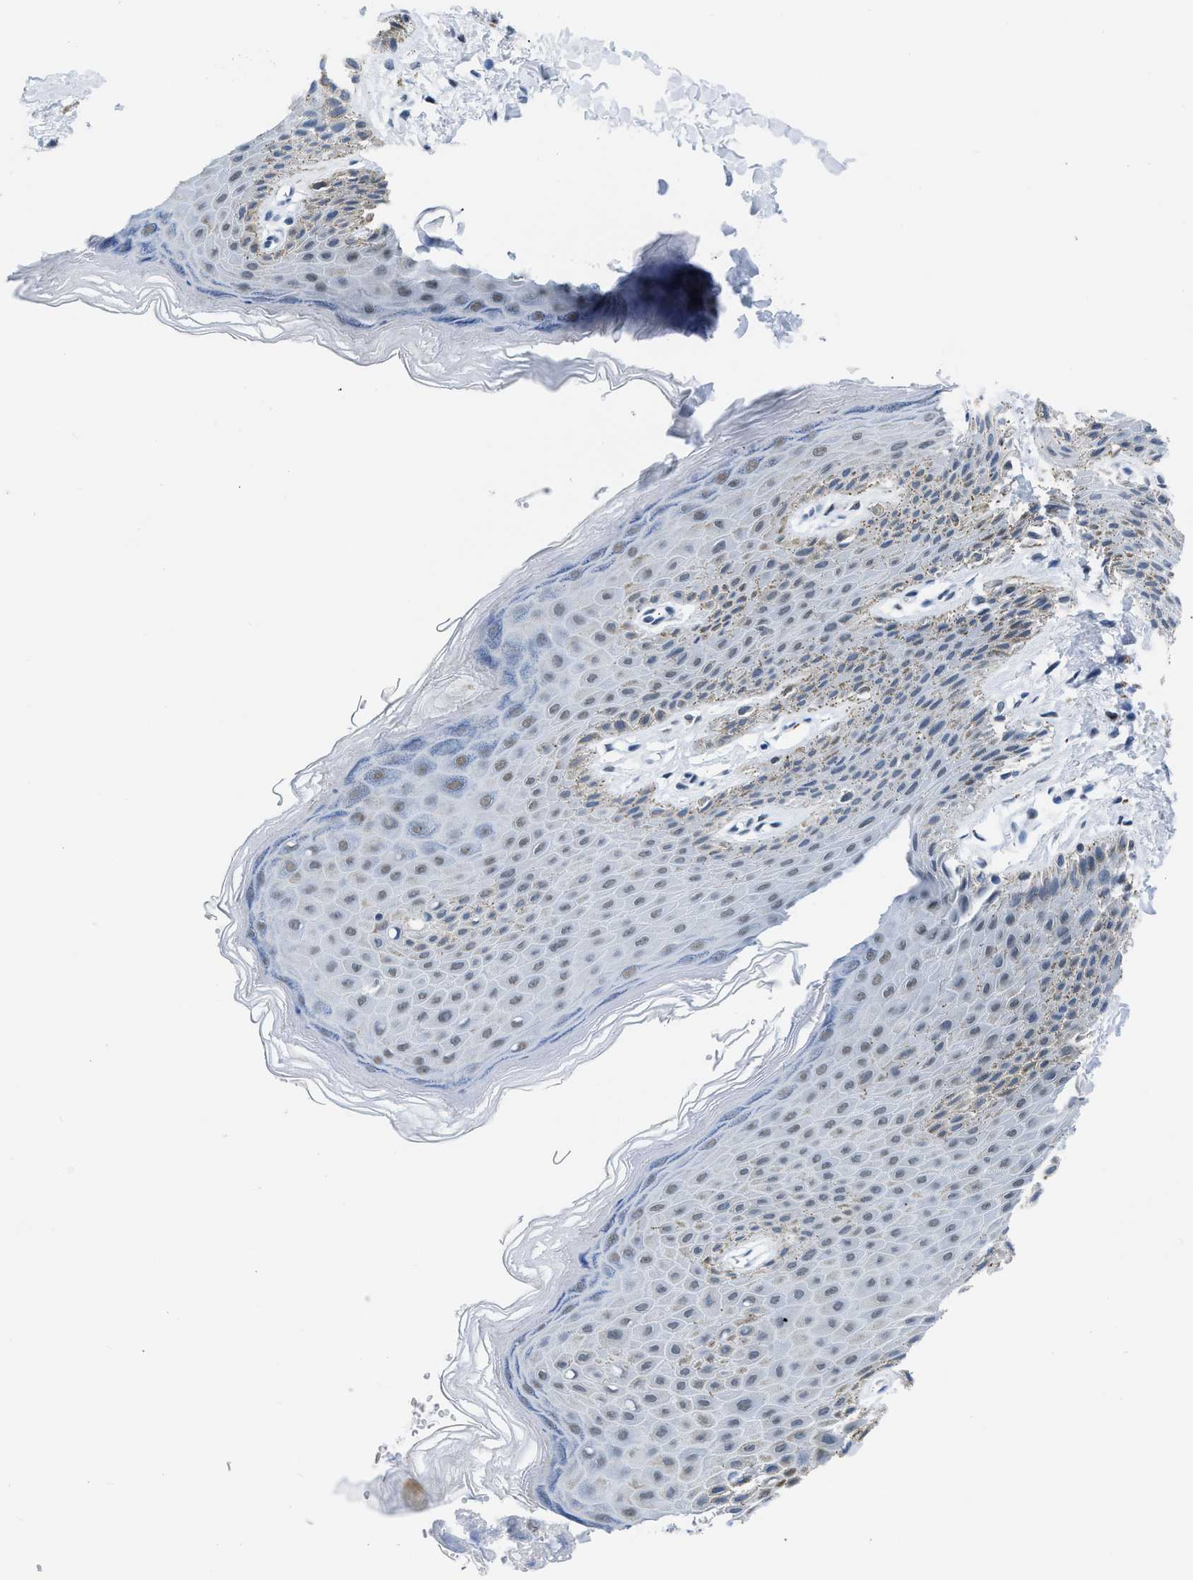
{"staining": {"intensity": "moderate", "quantity": "<25%", "location": "cytoplasmic/membranous,nuclear"}, "tissue": "skin", "cell_type": "Epidermal cells", "image_type": "normal", "snomed": [{"axis": "morphology", "description": "Normal tissue, NOS"}, {"axis": "topography", "description": "Anal"}], "caption": "Benign skin was stained to show a protein in brown. There is low levels of moderate cytoplasmic/membranous,nuclear staining in about <25% of epidermal cells.", "gene": "CTBP1", "patient": {"sex": "male", "age": 44}}